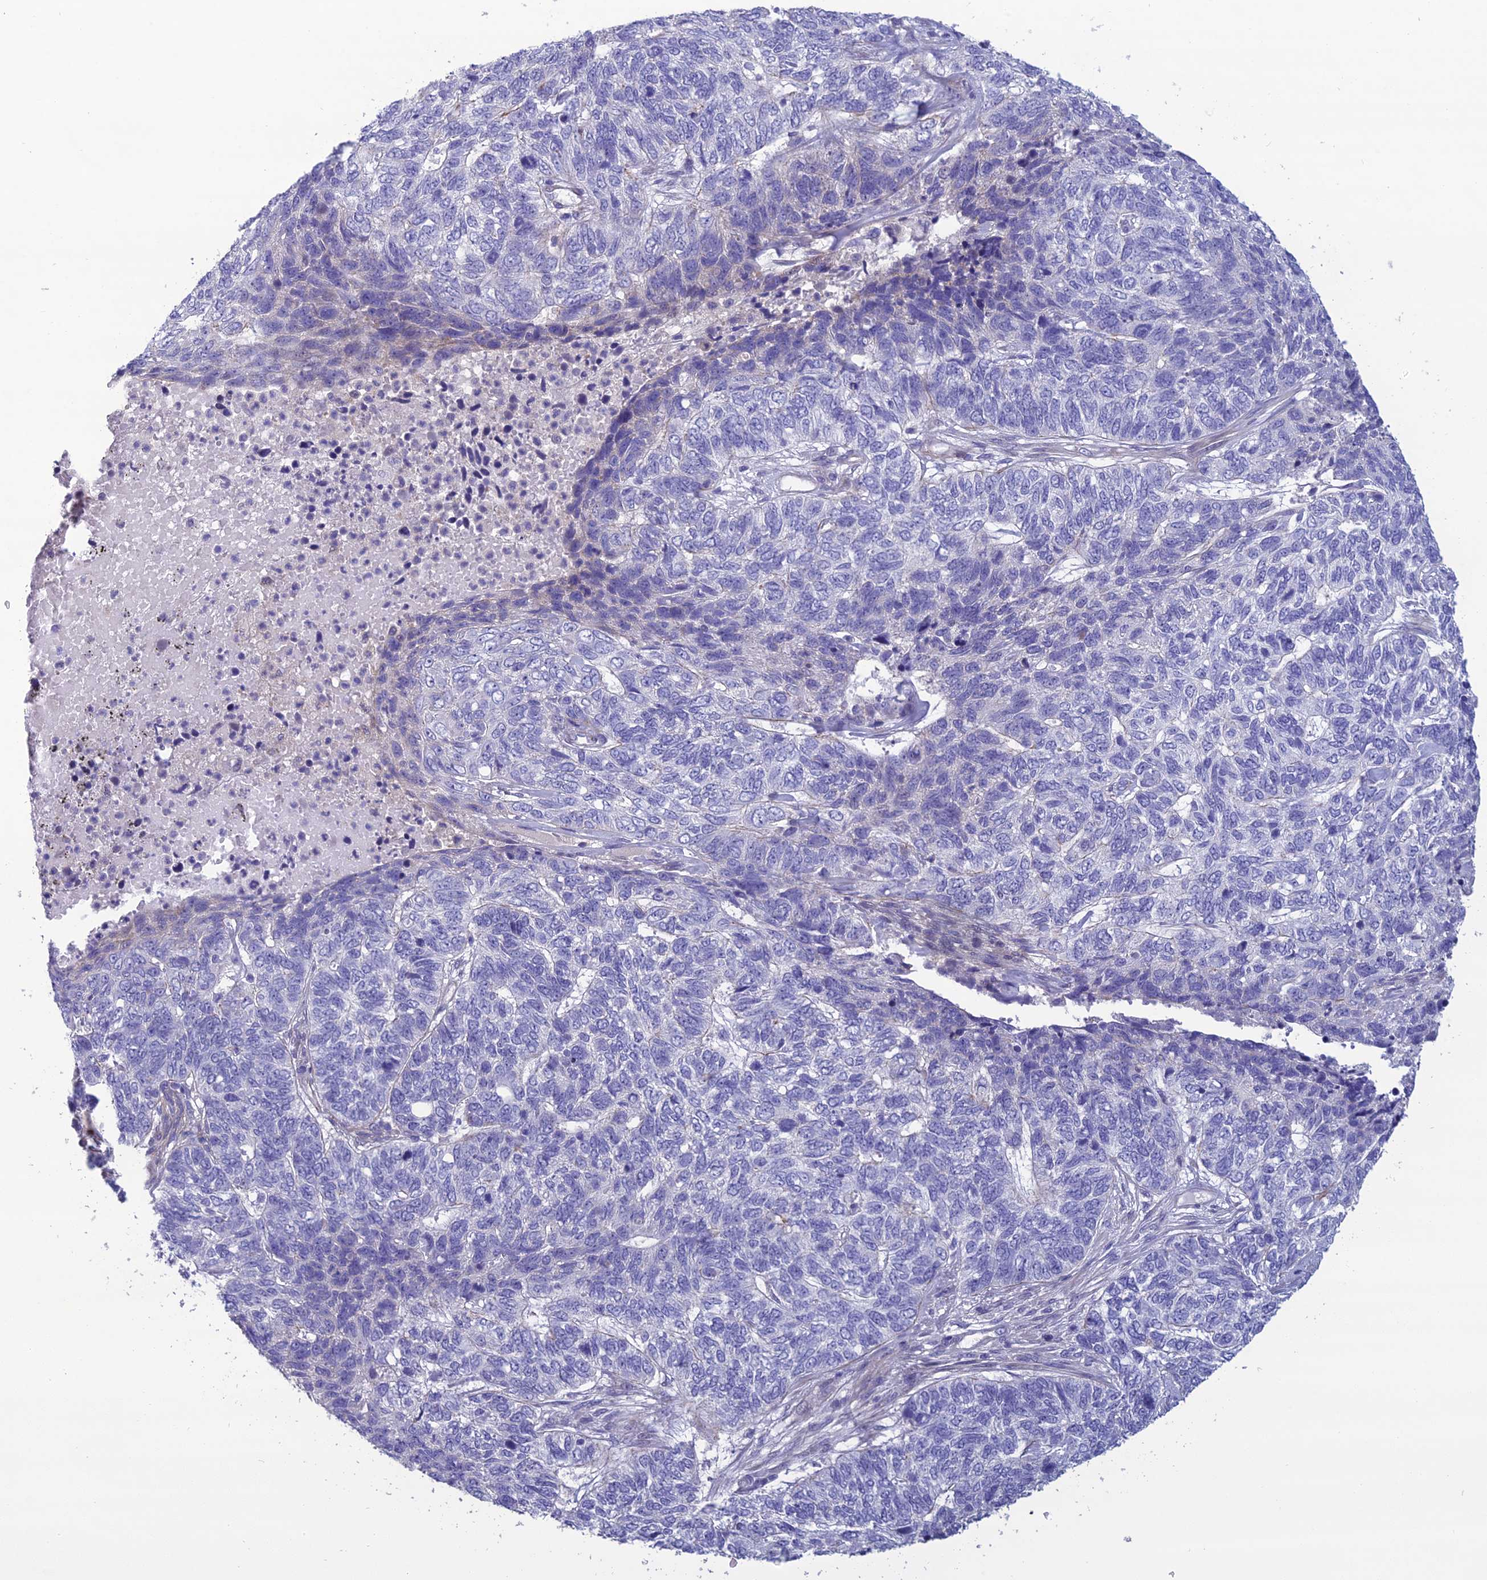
{"staining": {"intensity": "negative", "quantity": "none", "location": "none"}, "tissue": "skin cancer", "cell_type": "Tumor cells", "image_type": "cancer", "snomed": [{"axis": "morphology", "description": "Basal cell carcinoma"}, {"axis": "topography", "description": "Skin"}], "caption": "IHC micrograph of neoplastic tissue: basal cell carcinoma (skin) stained with DAB (3,3'-diaminobenzidine) reveals no significant protein expression in tumor cells. (Brightfield microscopy of DAB (3,3'-diaminobenzidine) immunohistochemistry (IHC) at high magnification).", "gene": "OR56B1", "patient": {"sex": "female", "age": 65}}